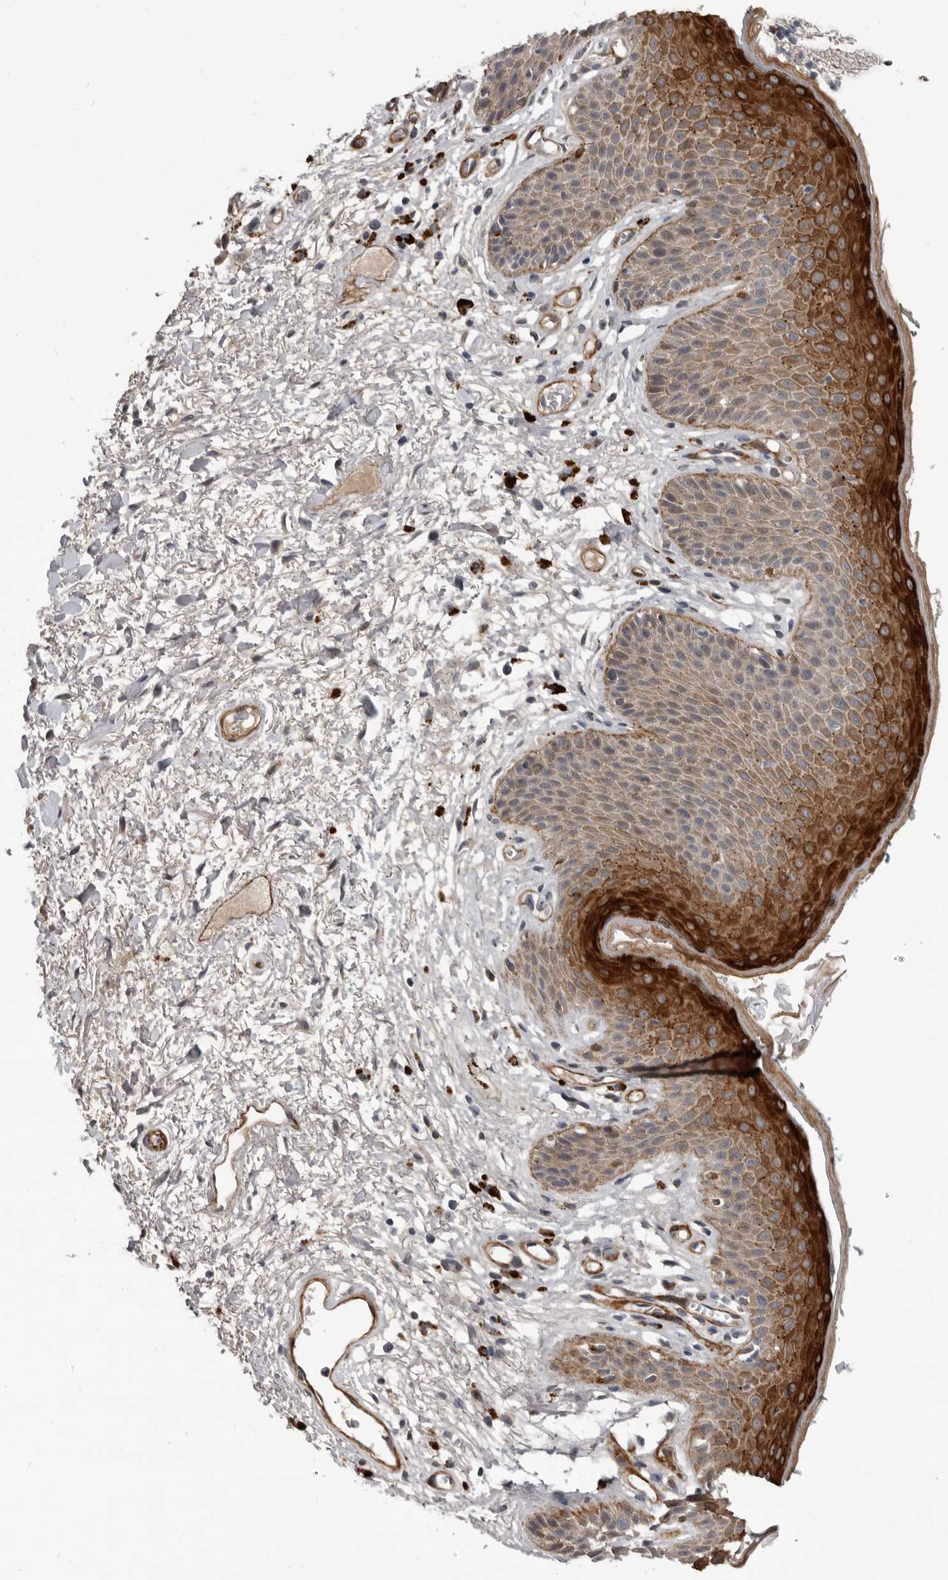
{"staining": {"intensity": "strong", "quantity": "25%-75%", "location": "cytoplasmic/membranous"}, "tissue": "skin", "cell_type": "Epidermal cells", "image_type": "normal", "snomed": [{"axis": "morphology", "description": "Normal tissue, NOS"}, {"axis": "topography", "description": "Anal"}], "caption": "Immunohistochemical staining of normal human skin exhibits 25%-75% levels of strong cytoplasmic/membranous protein positivity in about 25%-75% of epidermal cells.", "gene": "C1orf216", "patient": {"sex": "male", "age": 74}}